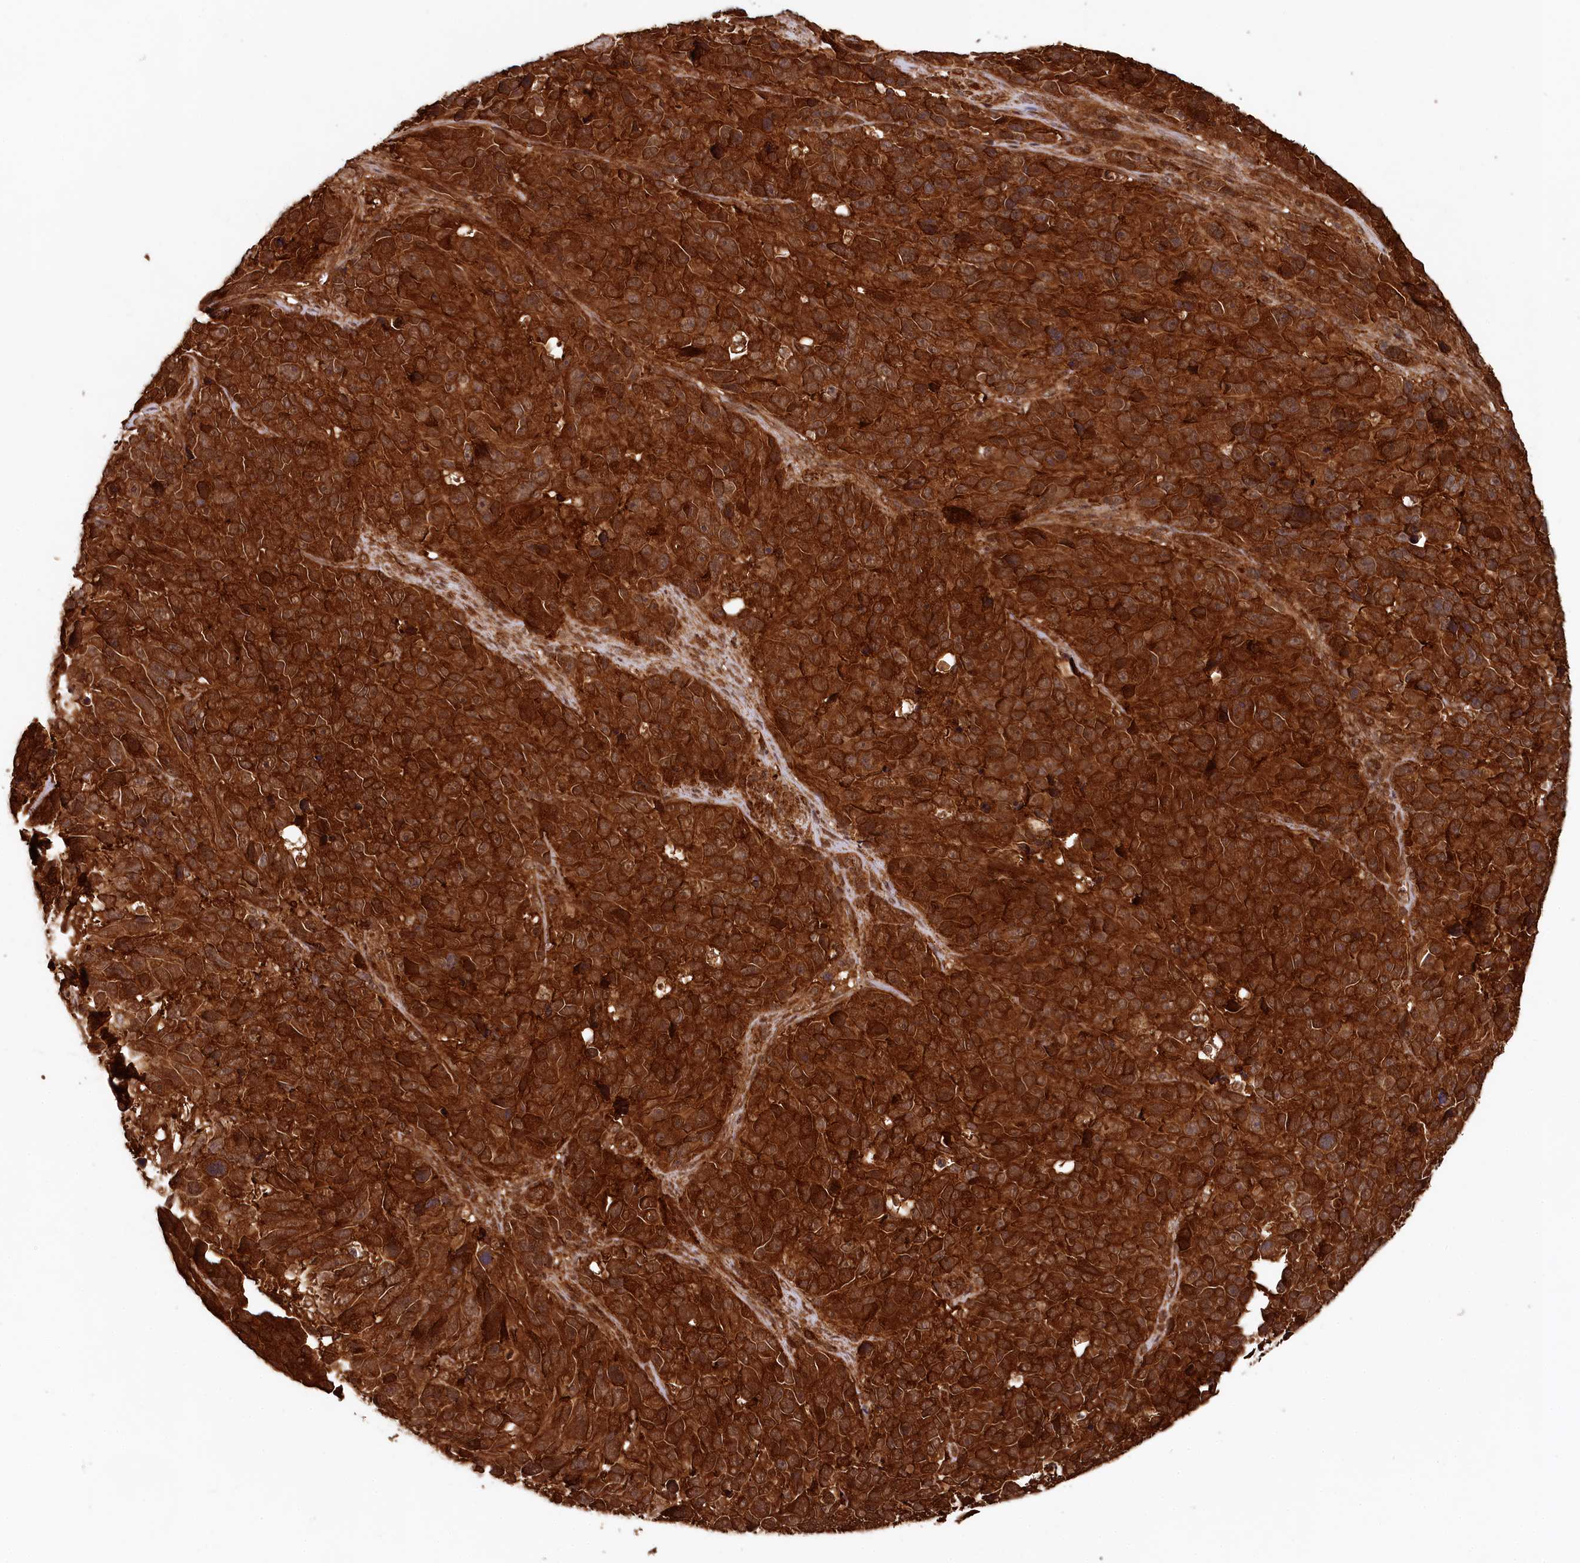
{"staining": {"intensity": "strong", "quantity": ">75%", "location": "cytoplasmic/membranous"}, "tissue": "melanoma", "cell_type": "Tumor cells", "image_type": "cancer", "snomed": [{"axis": "morphology", "description": "Malignant melanoma, NOS"}, {"axis": "topography", "description": "Skin"}], "caption": "An image showing strong cytoplasmic/membranous staining in approximately >75% of tumor cells in melanoma, as visualized by brown immunohistochemical staining.", "gene": "STUB1", "patient": {"sex": "male", "age": 84}}